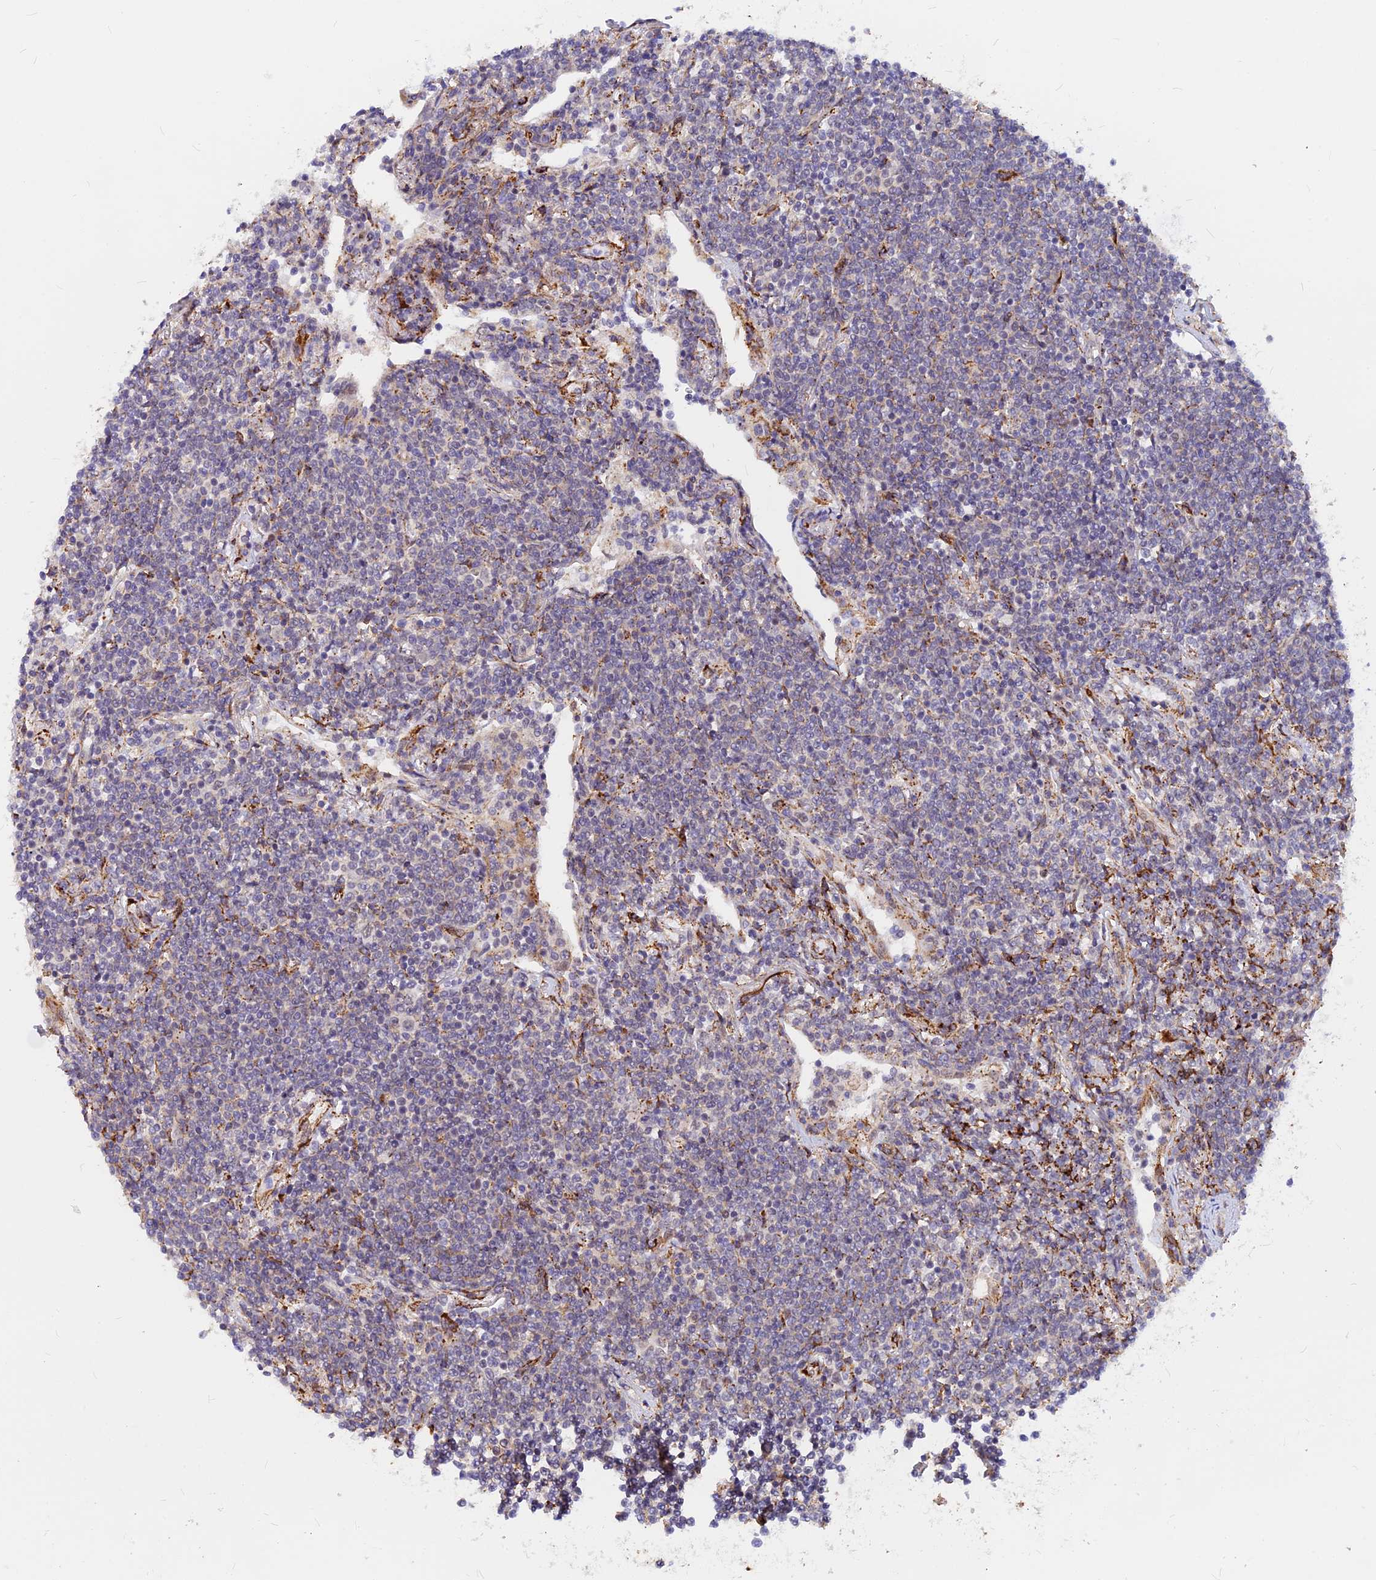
{"staining": {"intensity": "negative", "quantity": "none", "location": "none"}, "tissue": "lymphoma", "cell_type": "Tumor cells", "image_type": "cancer", "snomed": [{"axis": "morphology", "description": "Malignant lymphoma, non-Hodgkin's type, Low grade"}, {"axis": "topography", "description": "Lung"}], "caption": "Immunohistochemistry (IHC) histopathology image of neoplastic tissue: human lymphoma stained with DAB reveals no significant protein staining in tumor cells.", "gene": "VSTM2L", "patient": {"sex": "female", "age": 71}}